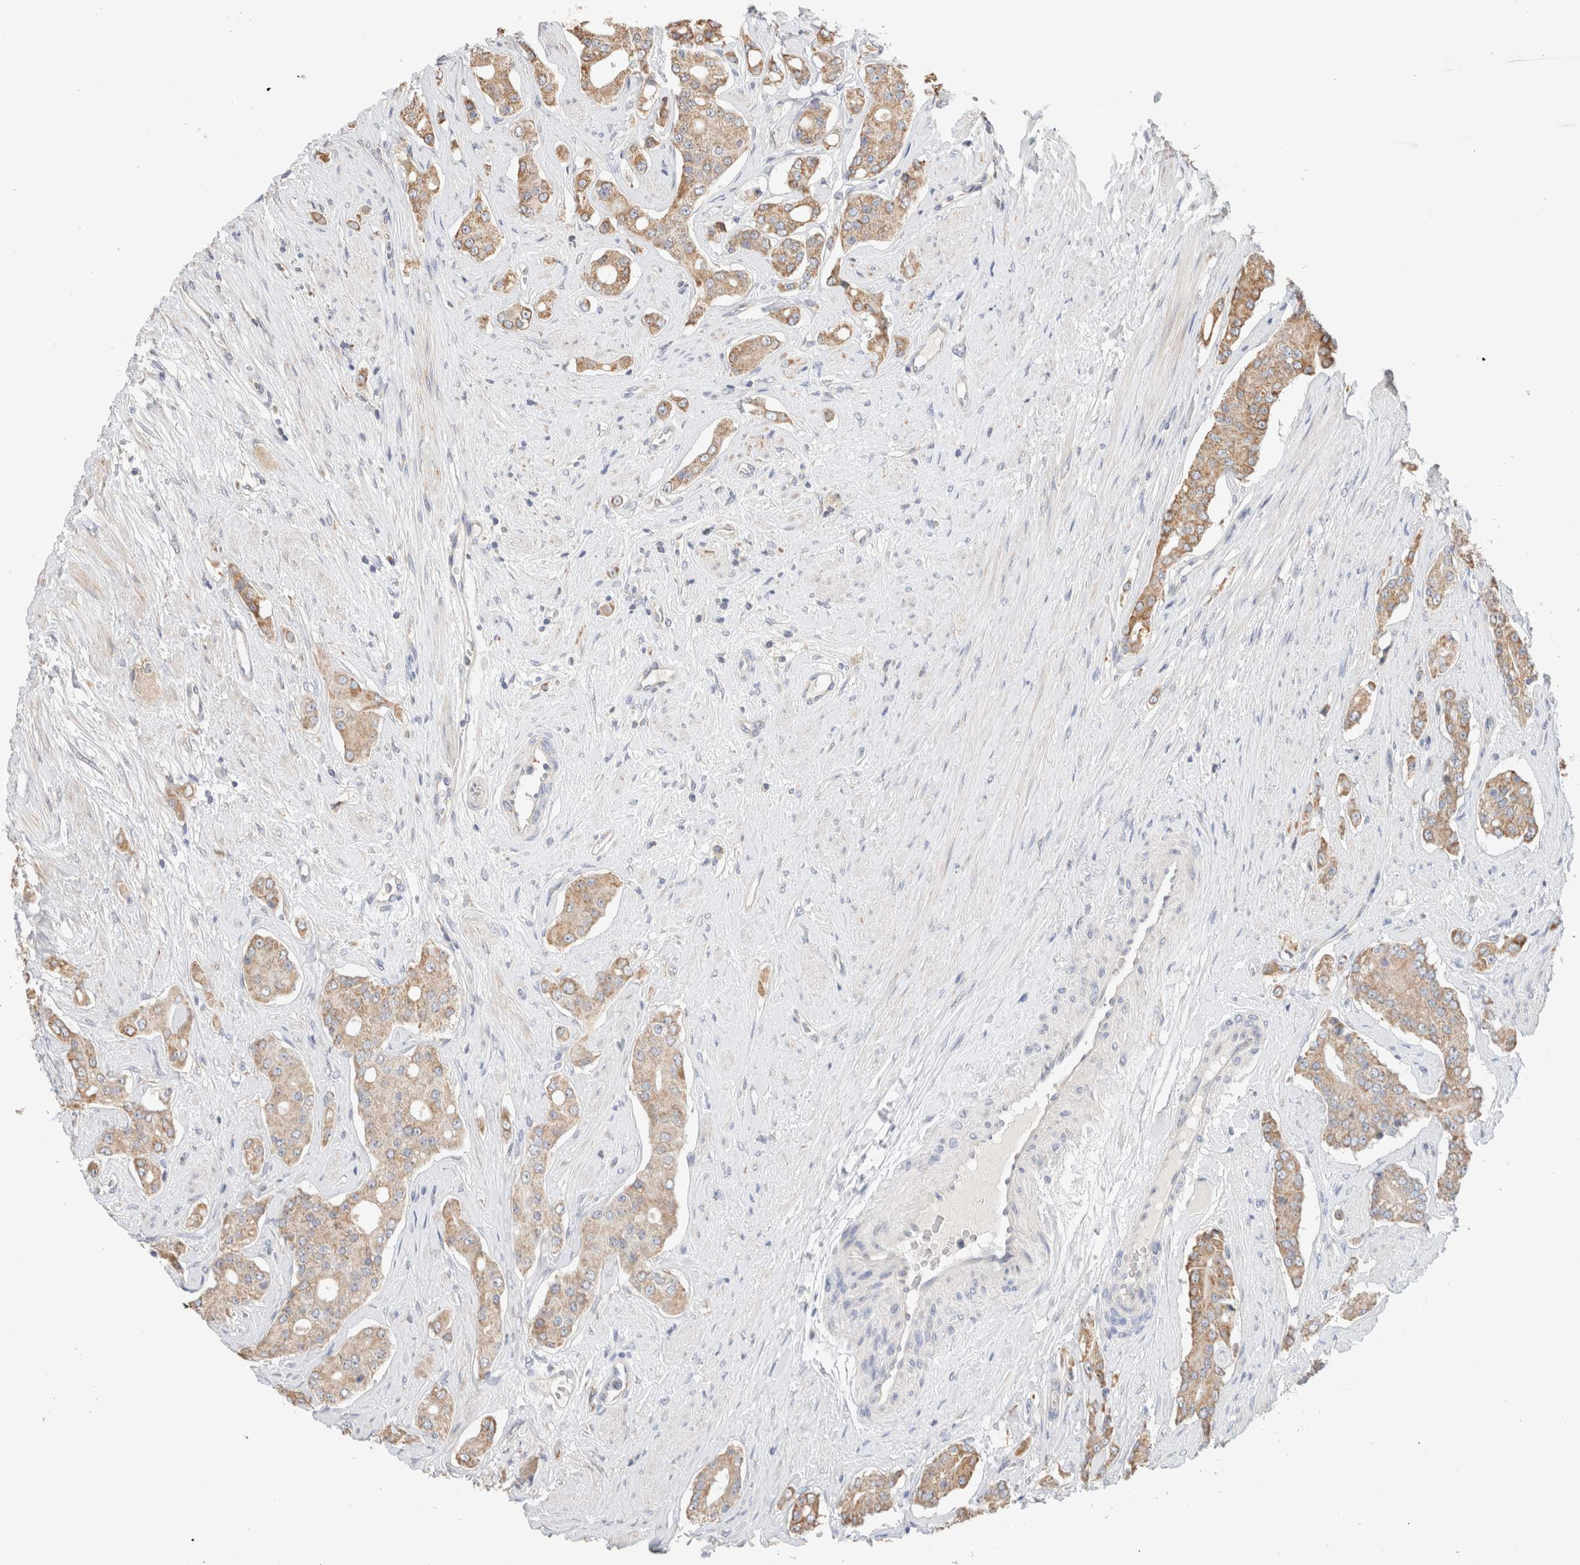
{"staining": {"intensity": "weak", "quantity": ">75%", "location": "cytoplasmic/membranous"}, "tissue": "prostate cancer", "cell_type": "Tumor cells", "image_type": "cancer", "snomed": [{"axis": "morphology", "description": "Adenocarcinoma, High grade"}, {"axis": "topography", "description": "Prostate"}], "caption": "Tumor cells show low levels of weak cytoplasmic/membranous expression in about >75% of cells in human prostate cancer (adenocarcinoma (high-grade)). (brown staining indicates protein expression, while blue staining denotes nuclei).", "gene": "CA13", "patient": {"sex": "male", "age": 71}}